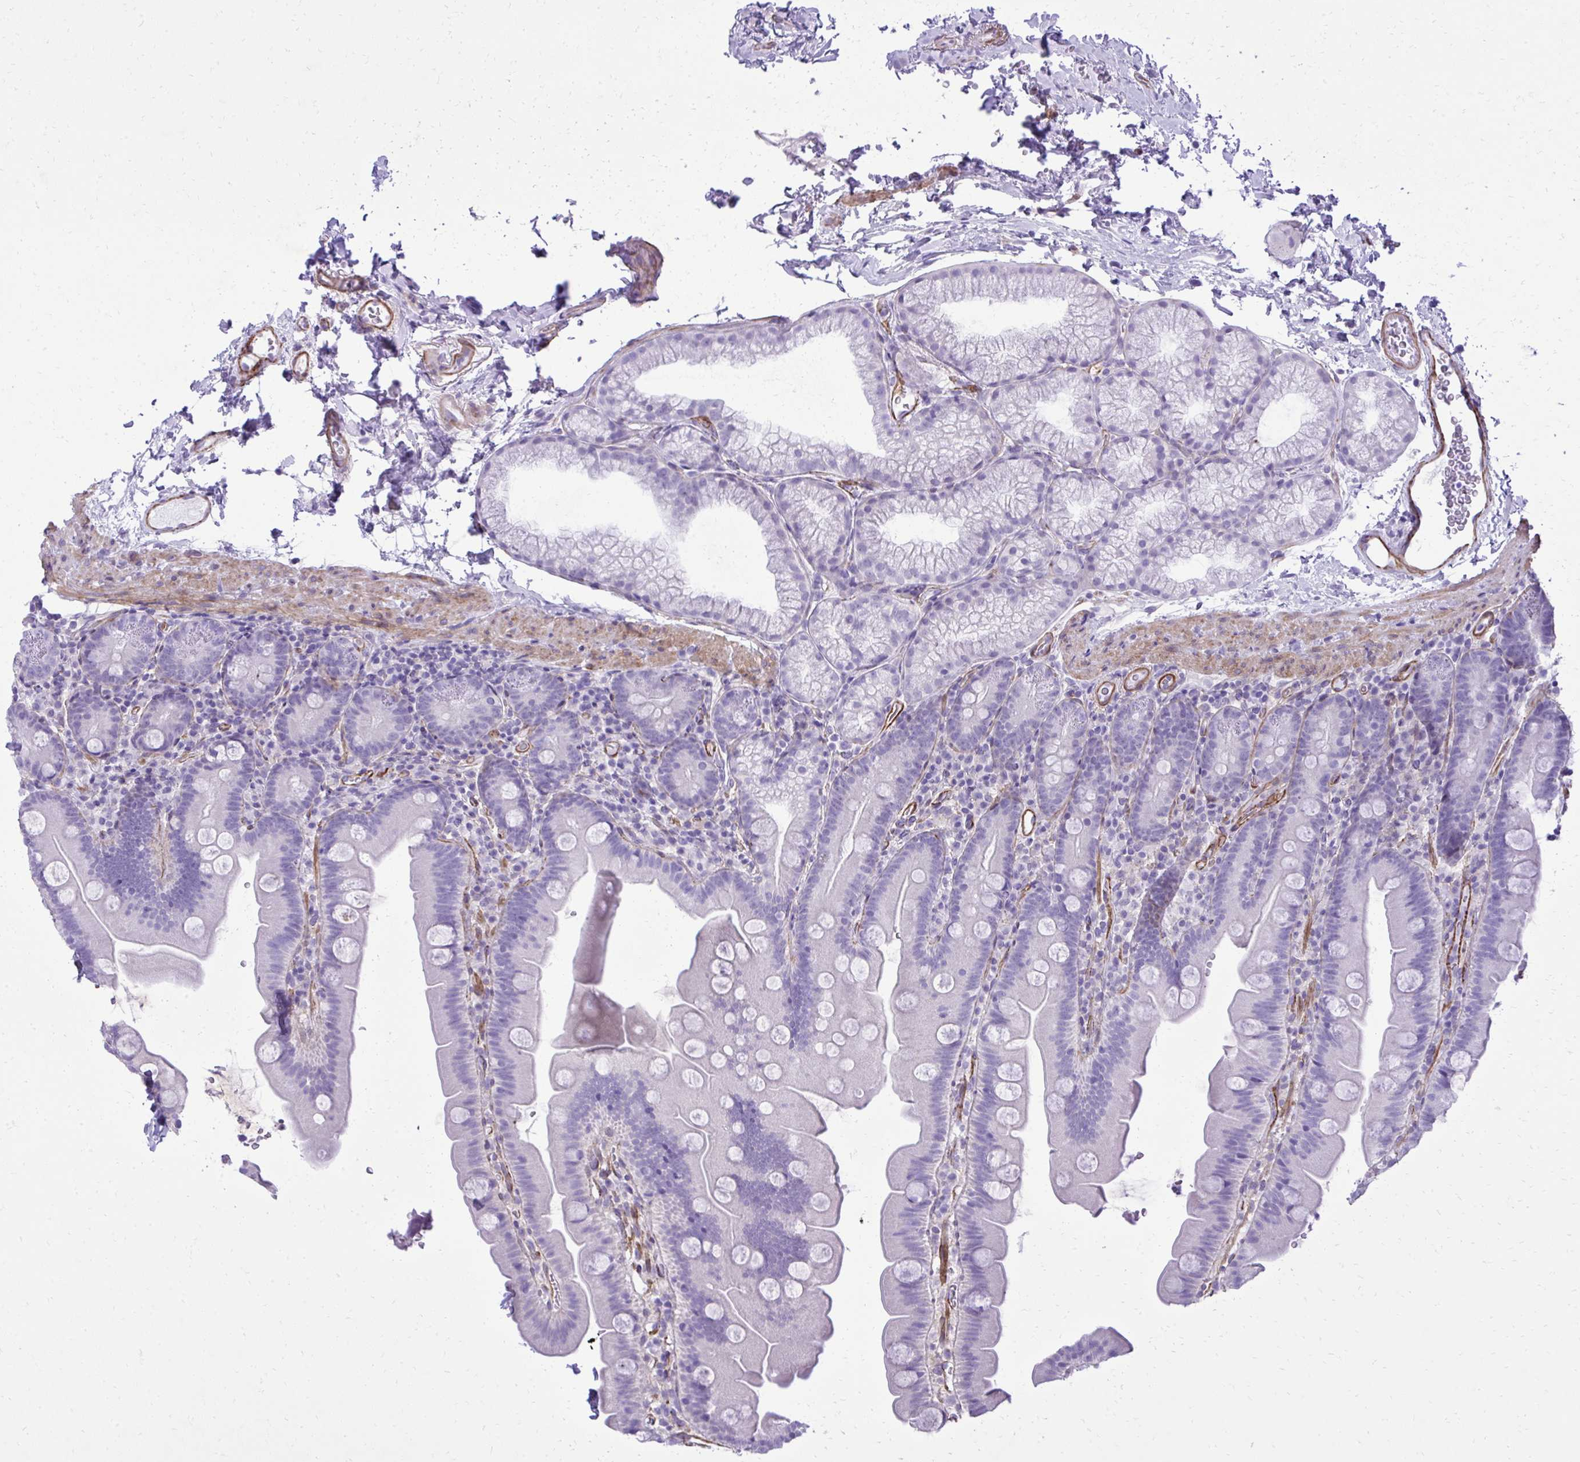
{"staining": {"intensity": "negative", "quantity": "none", "location": "none"}, "tissue": "small intestine", "cell_type": "Glandular cells", "image_type": "normal", "snomed": [{"axis": "morphology", "description": "Normal tissue, NOS"}, {"axis": "topography", "description": "Small intestine"}], "caption": "A high-resolution micrograph shows immunohistochemistry staining of benign small intestine, which shows no significant positivity in glandular cells.", "gene": "PITPNM3", "patient": {"sex": "female", "age": 68}}